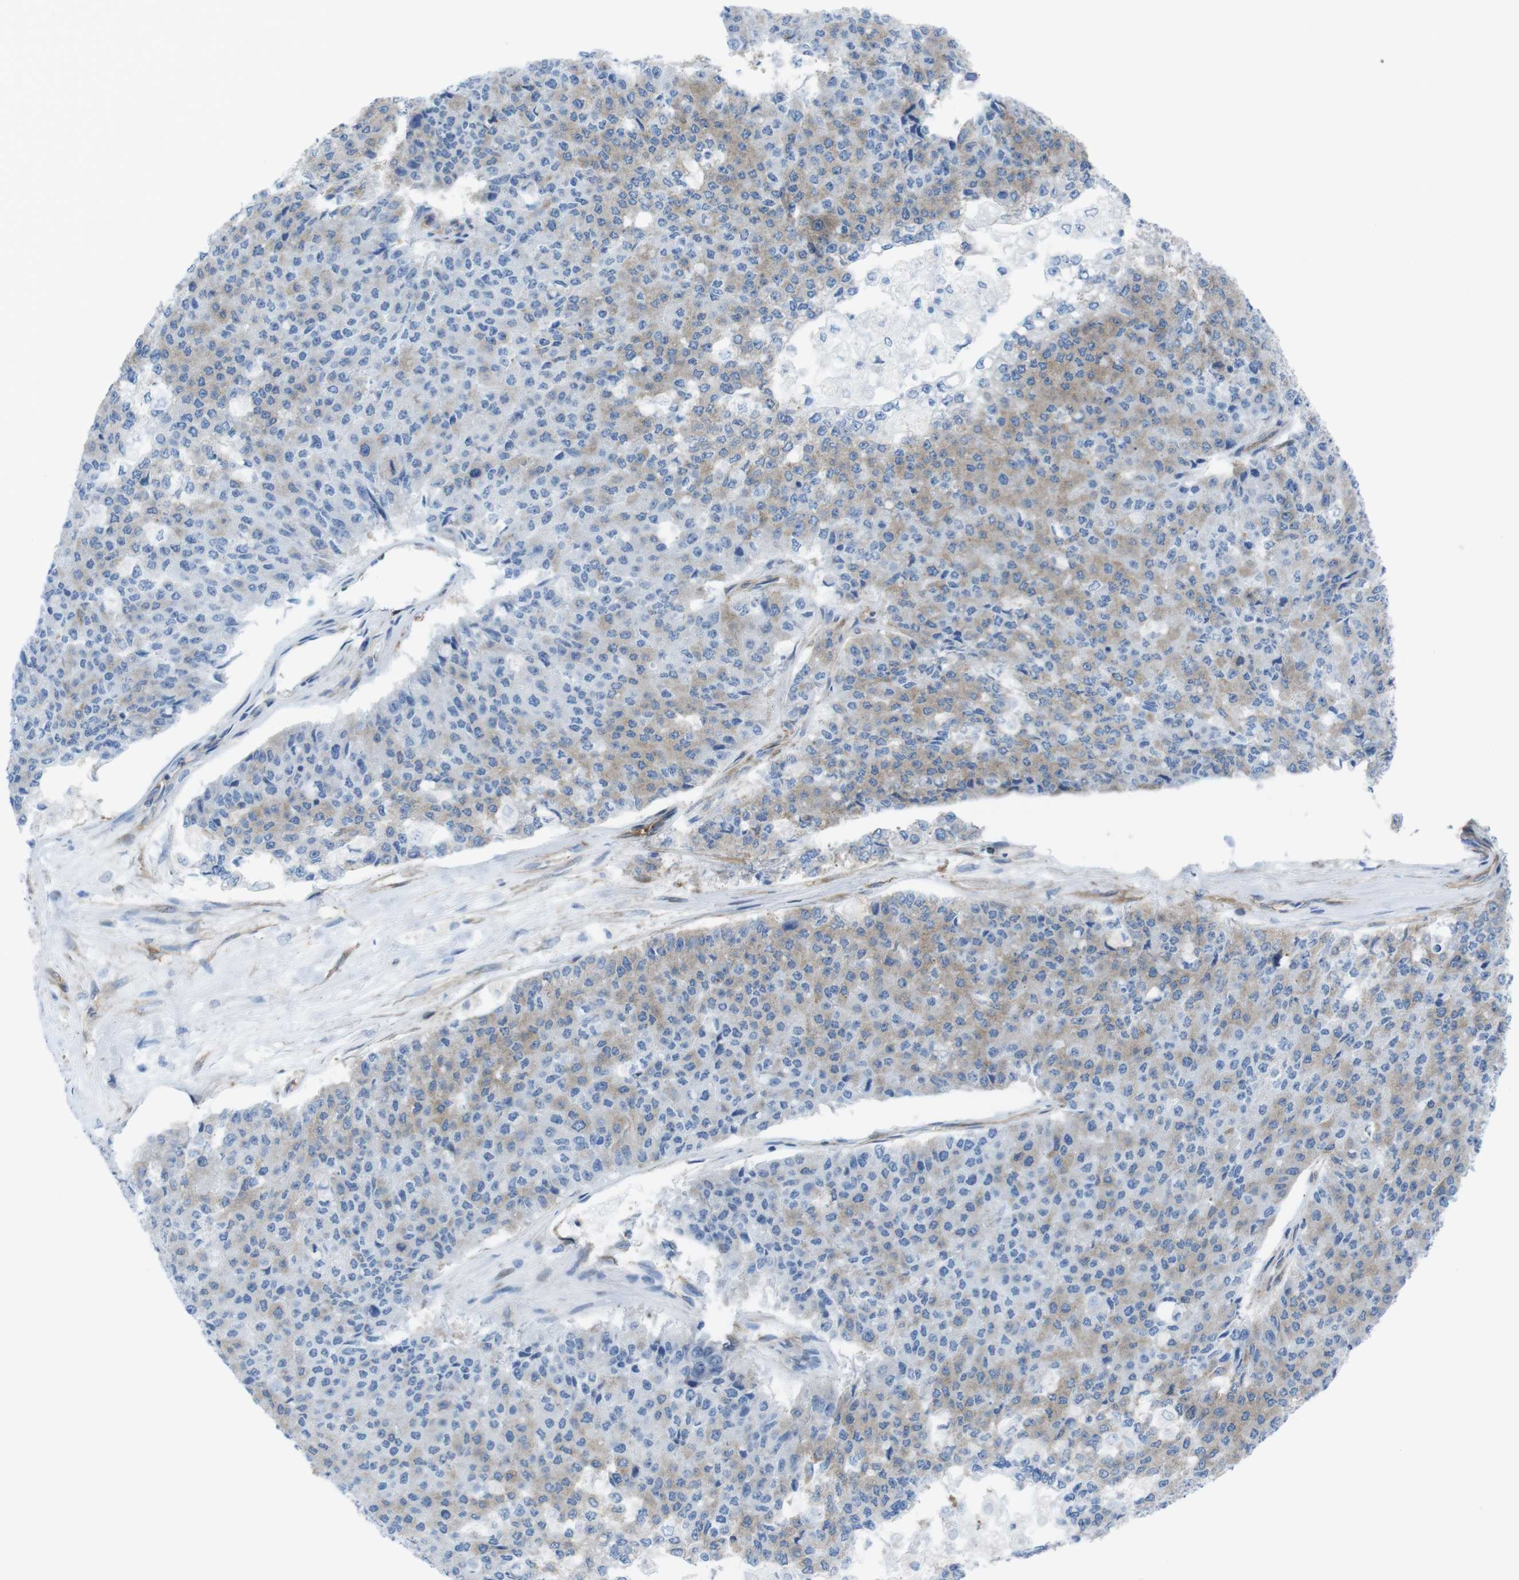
{"staining": {"intensity": "weak", "quantity": "<25%", "location": "cytoplasmic/membranous"}, "tissue": "pancreatic cancer", "cell_type": "Tumor cells", "image_type": "cancer", "snomed": [{"axis": "morphology", "description": "Adenocarcinoma, NOS"}, {"axis": "topography", "description": "Pancreas"}], "caption": "Pancreatic adenocarcinoma was stained to show a protein in brown. There is no significant staining in tumor cells.", "gene": "DIAPH2", "patient": {"sex": "male", "age": 50}}